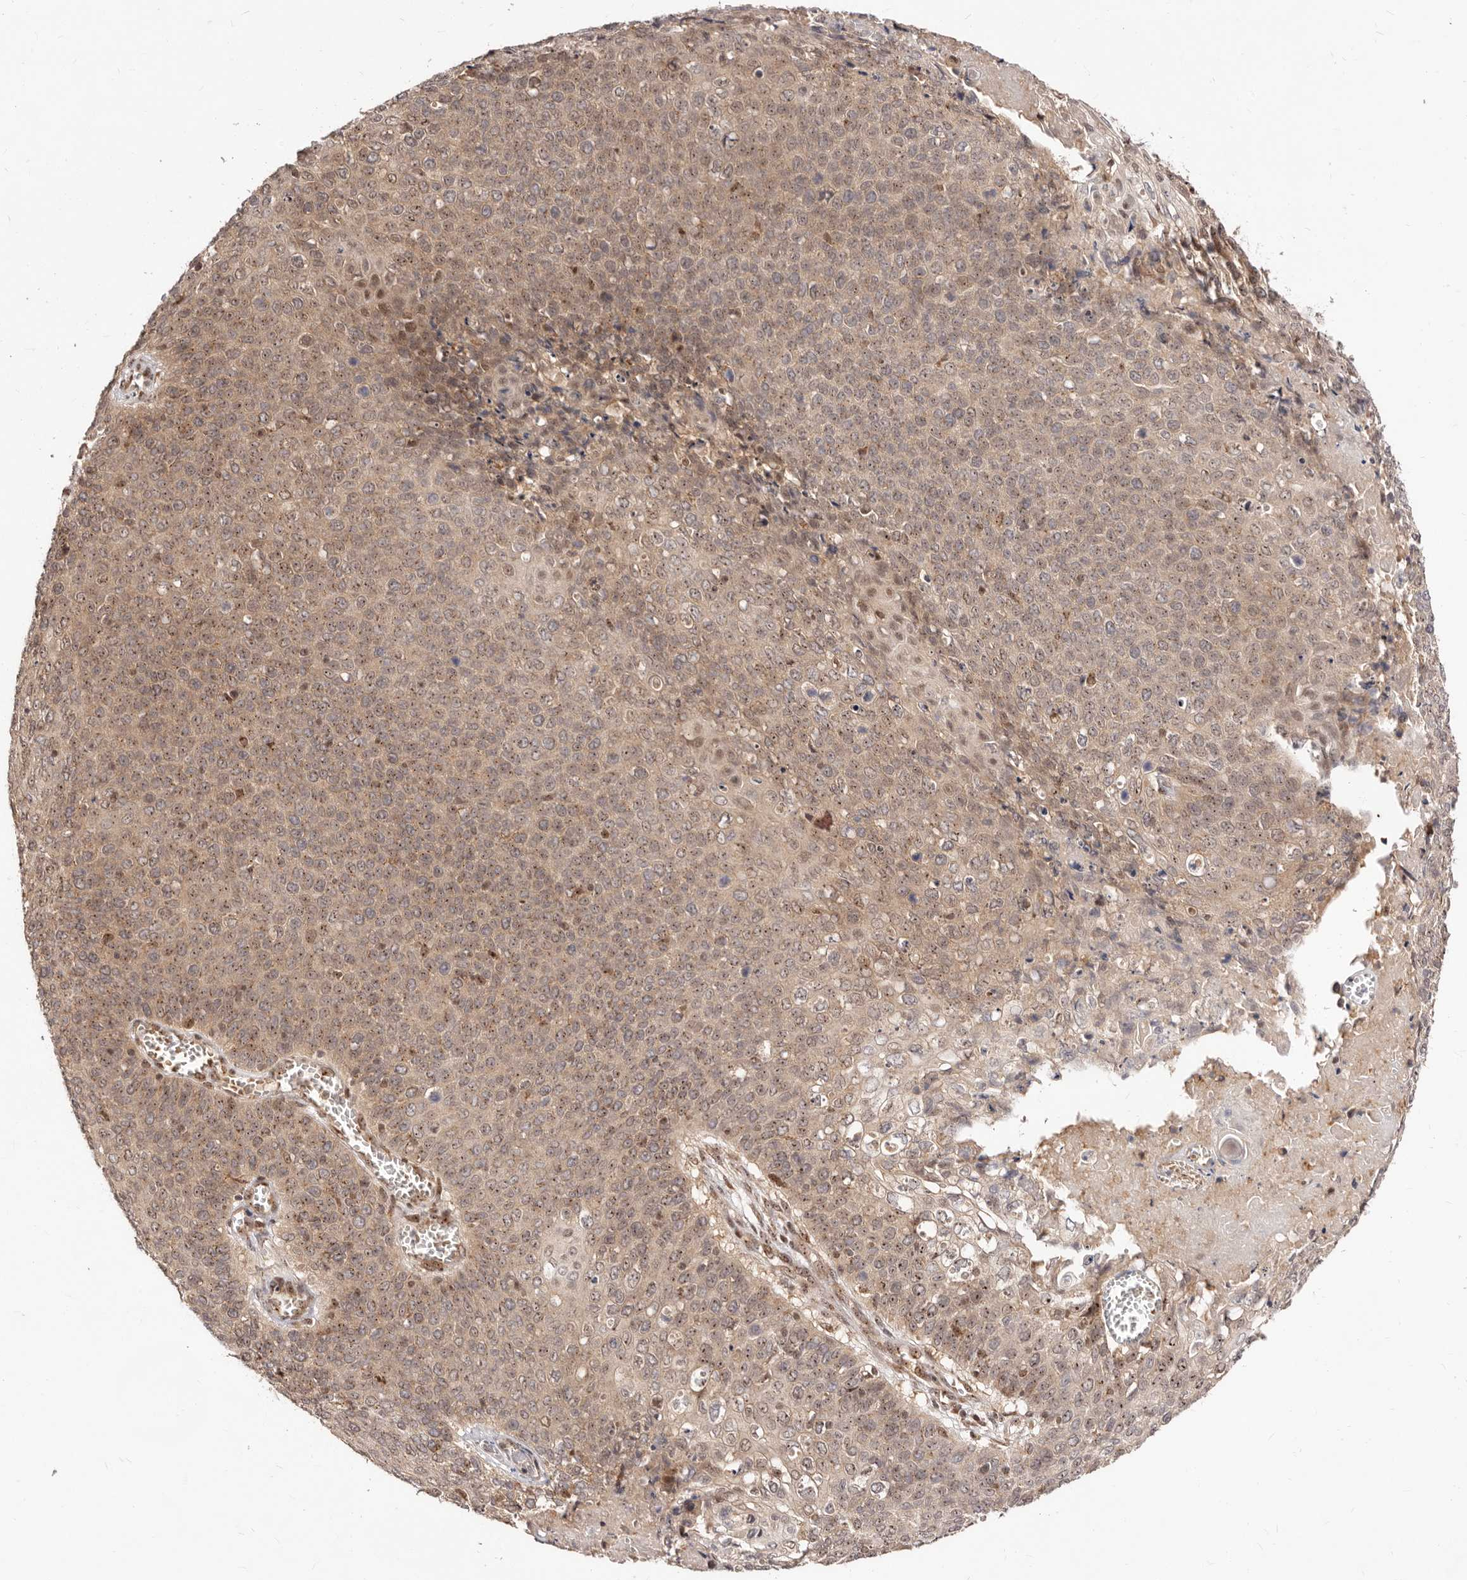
{"staining": {"intensity": "moderate", "quantity": ">75%", "location": "cytoplasmic/membranous,nuclear"}, "tissue": "cervical cancer", "cell_type": "Tumor cells", "image_type": "cancer", "snomed": [{"axis": "morphology", "description": "Squamous cell carcinoma, NOS"}, {"axis": "topography", "description": "Cervix"}], "caption": "Squamous cell carcinoma (cervical) tissue exhibits moderate cytoplasmic/membranous and nuclear positivity in about >75% of tumor cells", "gene": "APOL6", "patient": {"sex": "female", "age": 39}}